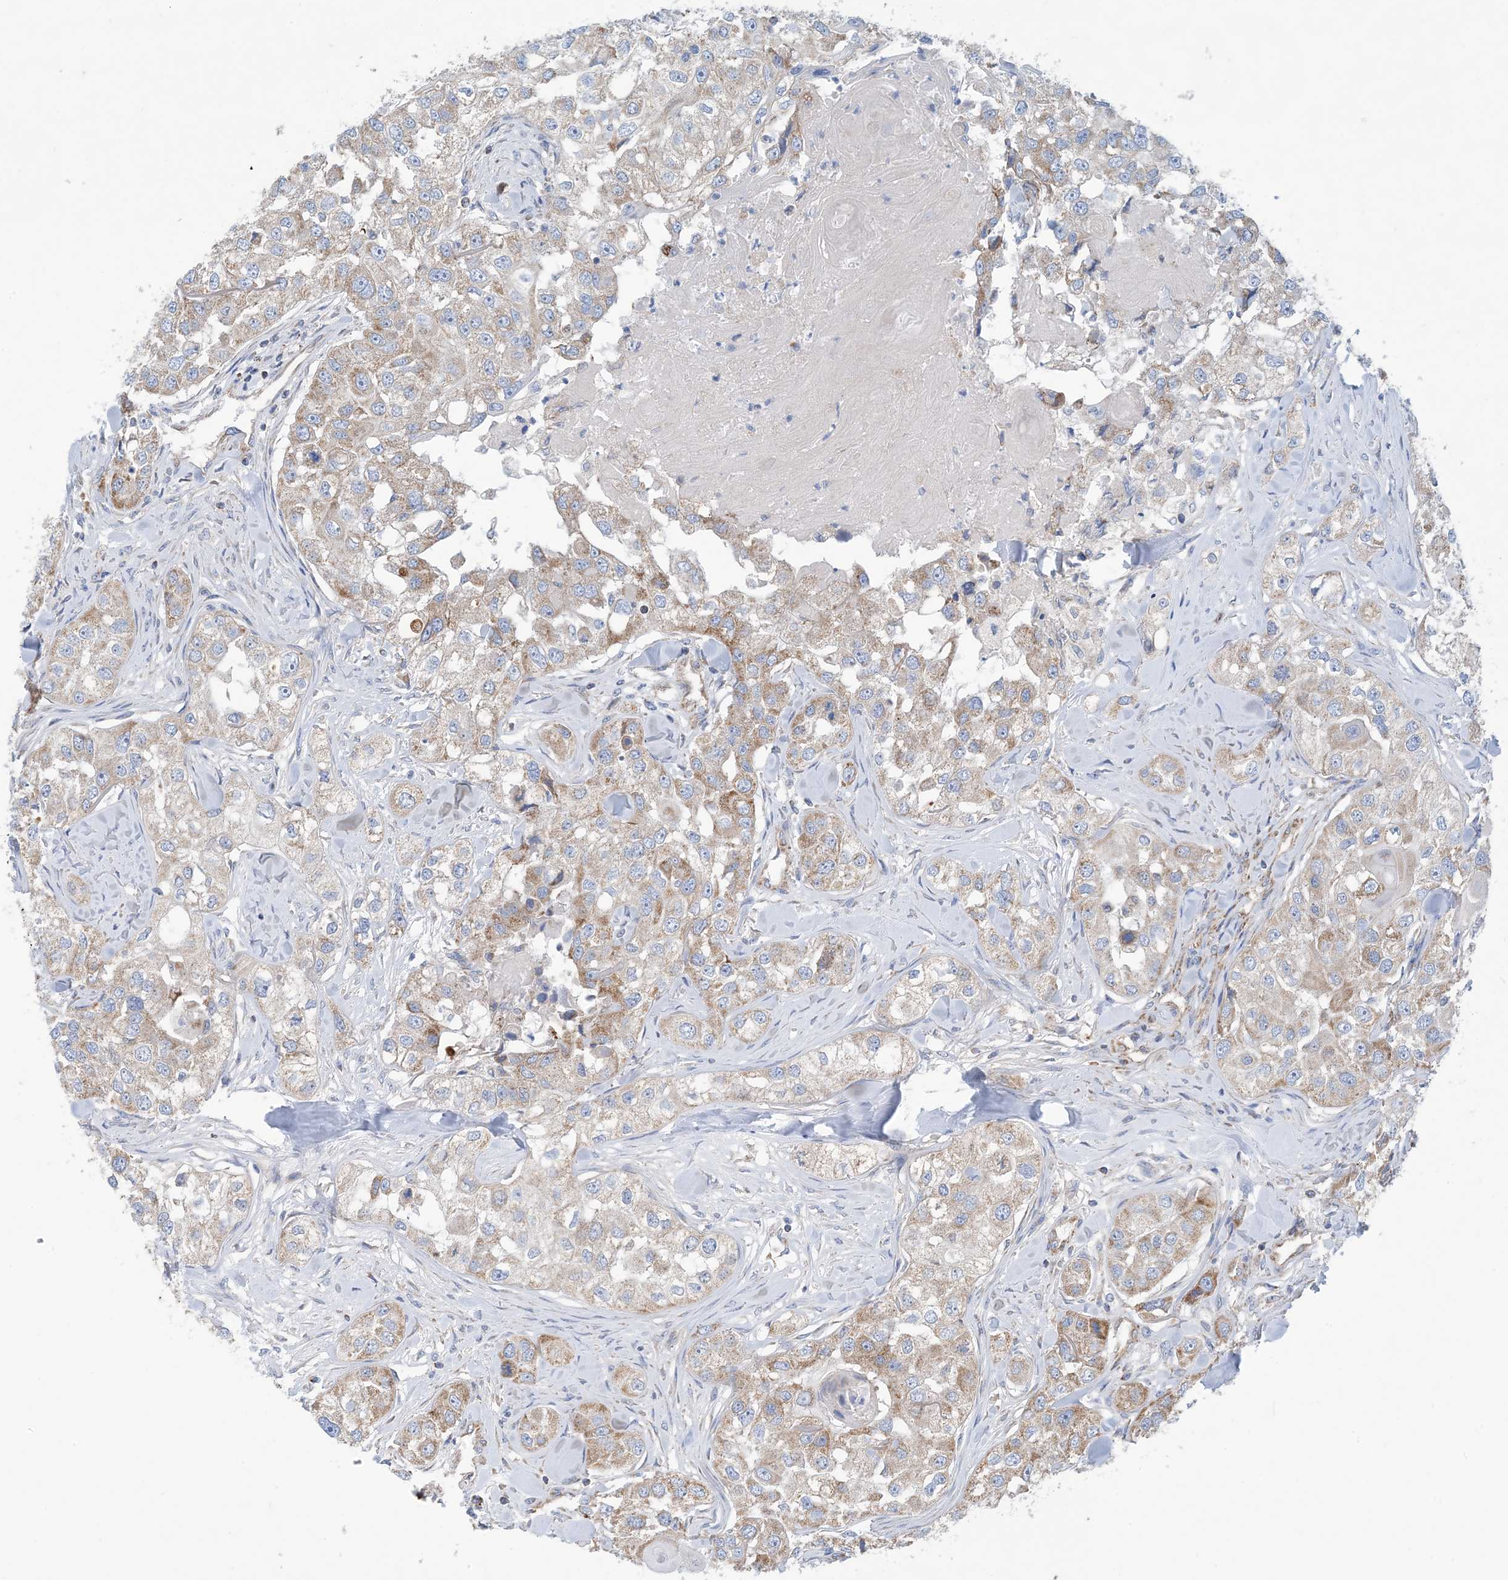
{"staining": {"intensity": "moderate", "quantity": ">75%", "location": "cytoplasmic/membranous"}, "tissue": "head and neck cancer", "cell_type": "Tumor cells", "image_type": "cancer", "snomed": [{"axis": "morphology", "description": "Normal tissue, NOS"}, {"axis": "morphology", "description": "Squamous cell carcinoma, NOS"}, {"axis": "topography", "description": "Skeletal muscle"}, {"axis": "topography", "description": "Head-Neck"}], "caption": "Immunohistochemical staining of human head and neck cancer (squamous cell carcinoma) exhibits medium levels of moderate cytoplasmic/membranous protein expression in about >75% of tumor cells.", "gene": "PHOSPHO2", "patient": {"sex": "male", "age": 51}}